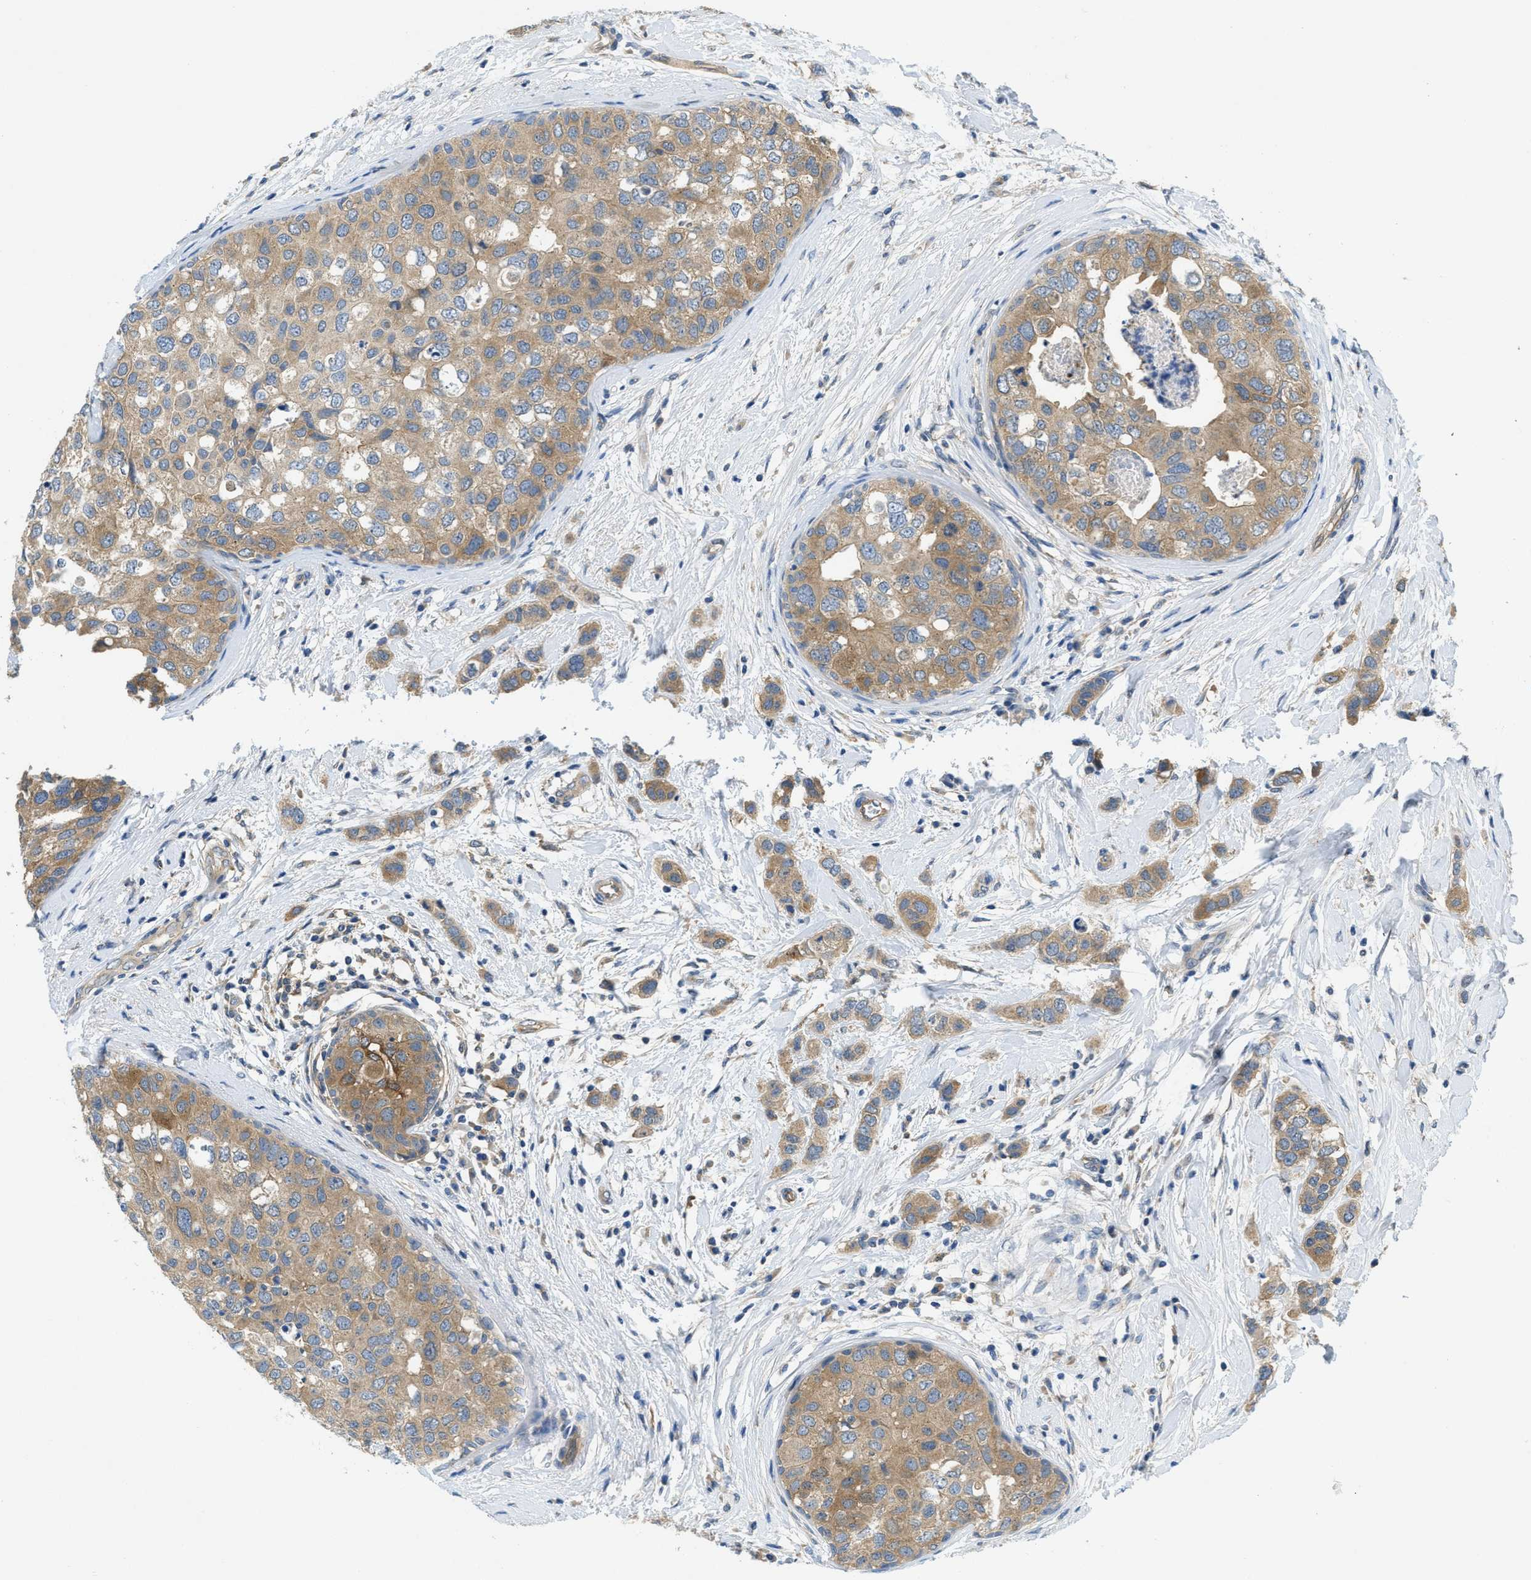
{"staining": {"intensity": "moderate", "quantity": ">75%", "location": "cytoplasmic/membranous"}, "tissue": "breast cancer", "cell_type": "Tumor cells", "image_type": "cancer", "snomed": [{"axis": "morphology", "description": "Duct carcinoma"}, {"axis": "topography", "description": "Breast"}], "caption": "Immunohistochemical staining of human intraductal carcinoma (breast) displays medium levels of moderate cytoplasmic/membranous expression in about >75% of tumor cells.", "gene": "RIPK2", "patient": {"sex": "female", "age": 50}}